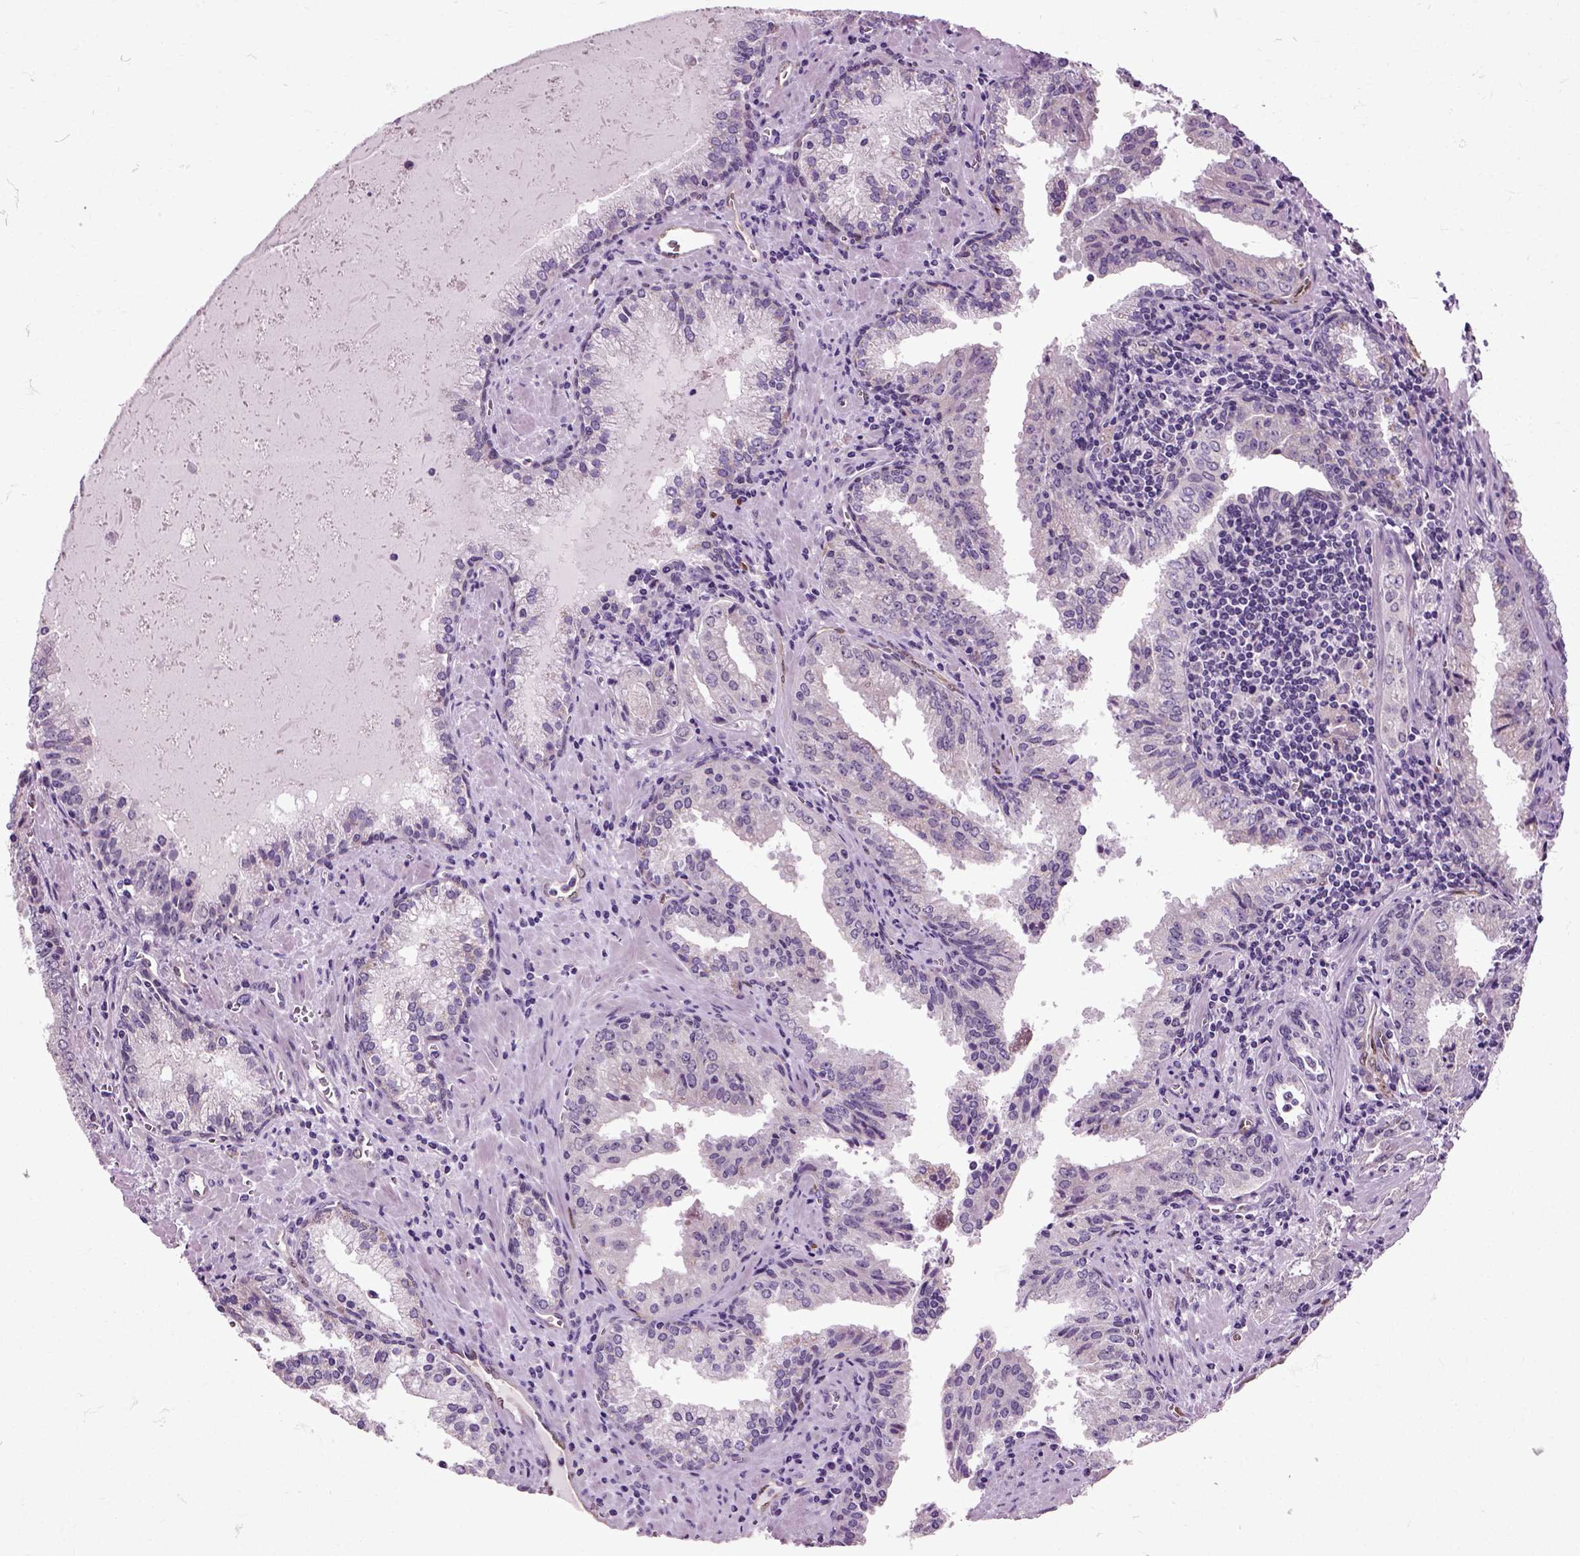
{"staining": {"intensity": "weak", "quantity": "<25%", "location": "cytoplasmic/membranous"}, "tissue": "prostate cancer", "cell_type": "Tumor cells", "image_type": "cancer", "snomed": [{"axis": "morphology", "description": "Adenocarcinoma, High grade"}, {"axis": "topography", "description": "Prostate"}], "caption": "Human prostate high-grade adenocarcinoma stained for a protein using immunohistochemistry (IHC) displays no positivity in tumor cells.", "gene": "HSPA2", "patient": {"sex": "male", "age": 68}}